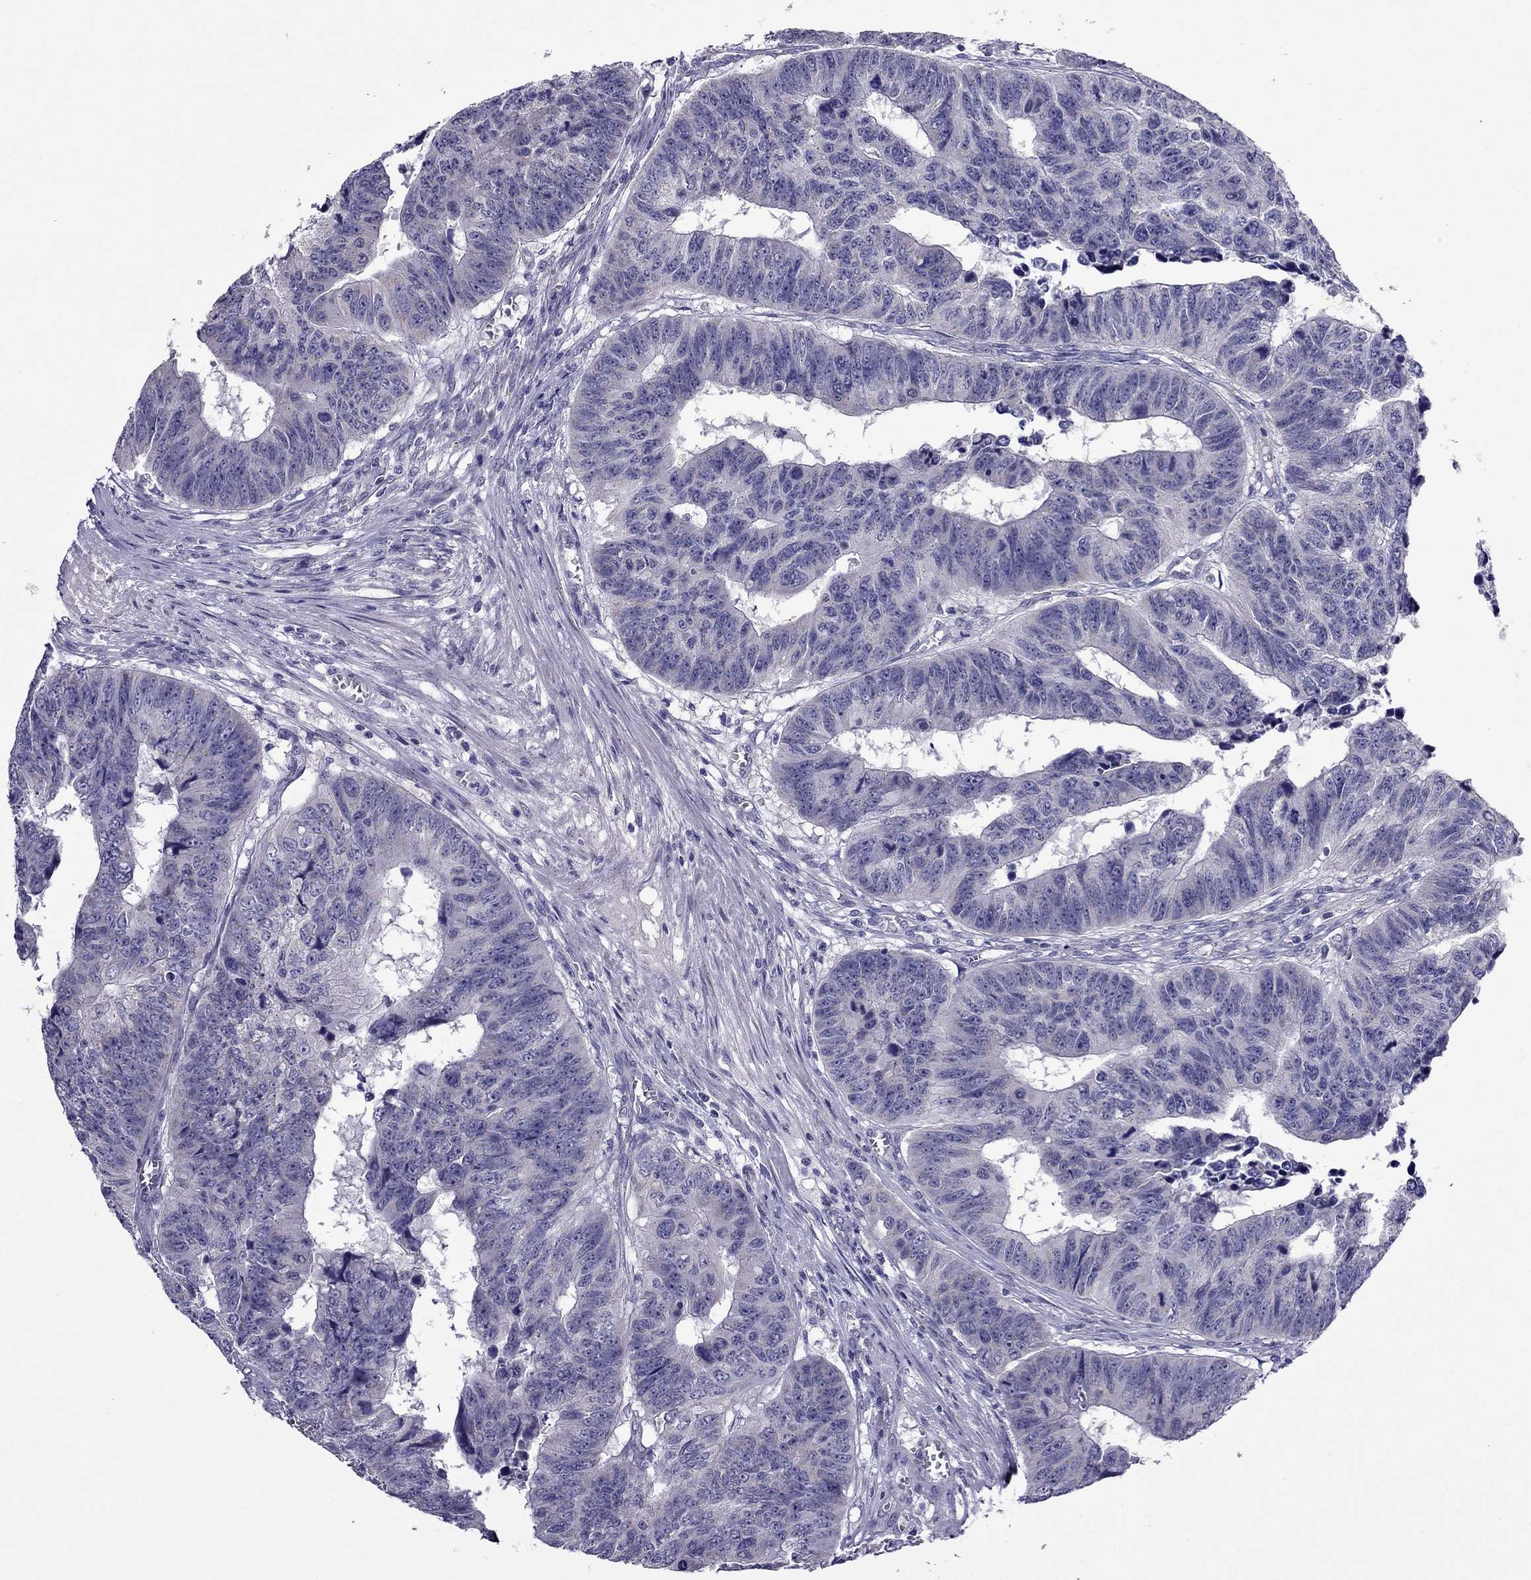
{"staining": {"intensity": "negative", "quantity": "none", "location": "none"}, "tissue": "colorectal cancer", "cell_type": "Tumor cells", "image_type": "cancer", "snomed": [{"axis": "morphology", "description": "Adenocarcinoma, NOS"}, {"axis": "topography", "description": "Rectum"}], "caption": "Tumor cells are negative for protein expression in human adenocarcinoma (colorectal). The staining is performed using DAB brown chromogen with nuclei counter-stained in using hematoxylin.", "gene": "MYBPH", "patient": {"sex": "female", "age": 85}}